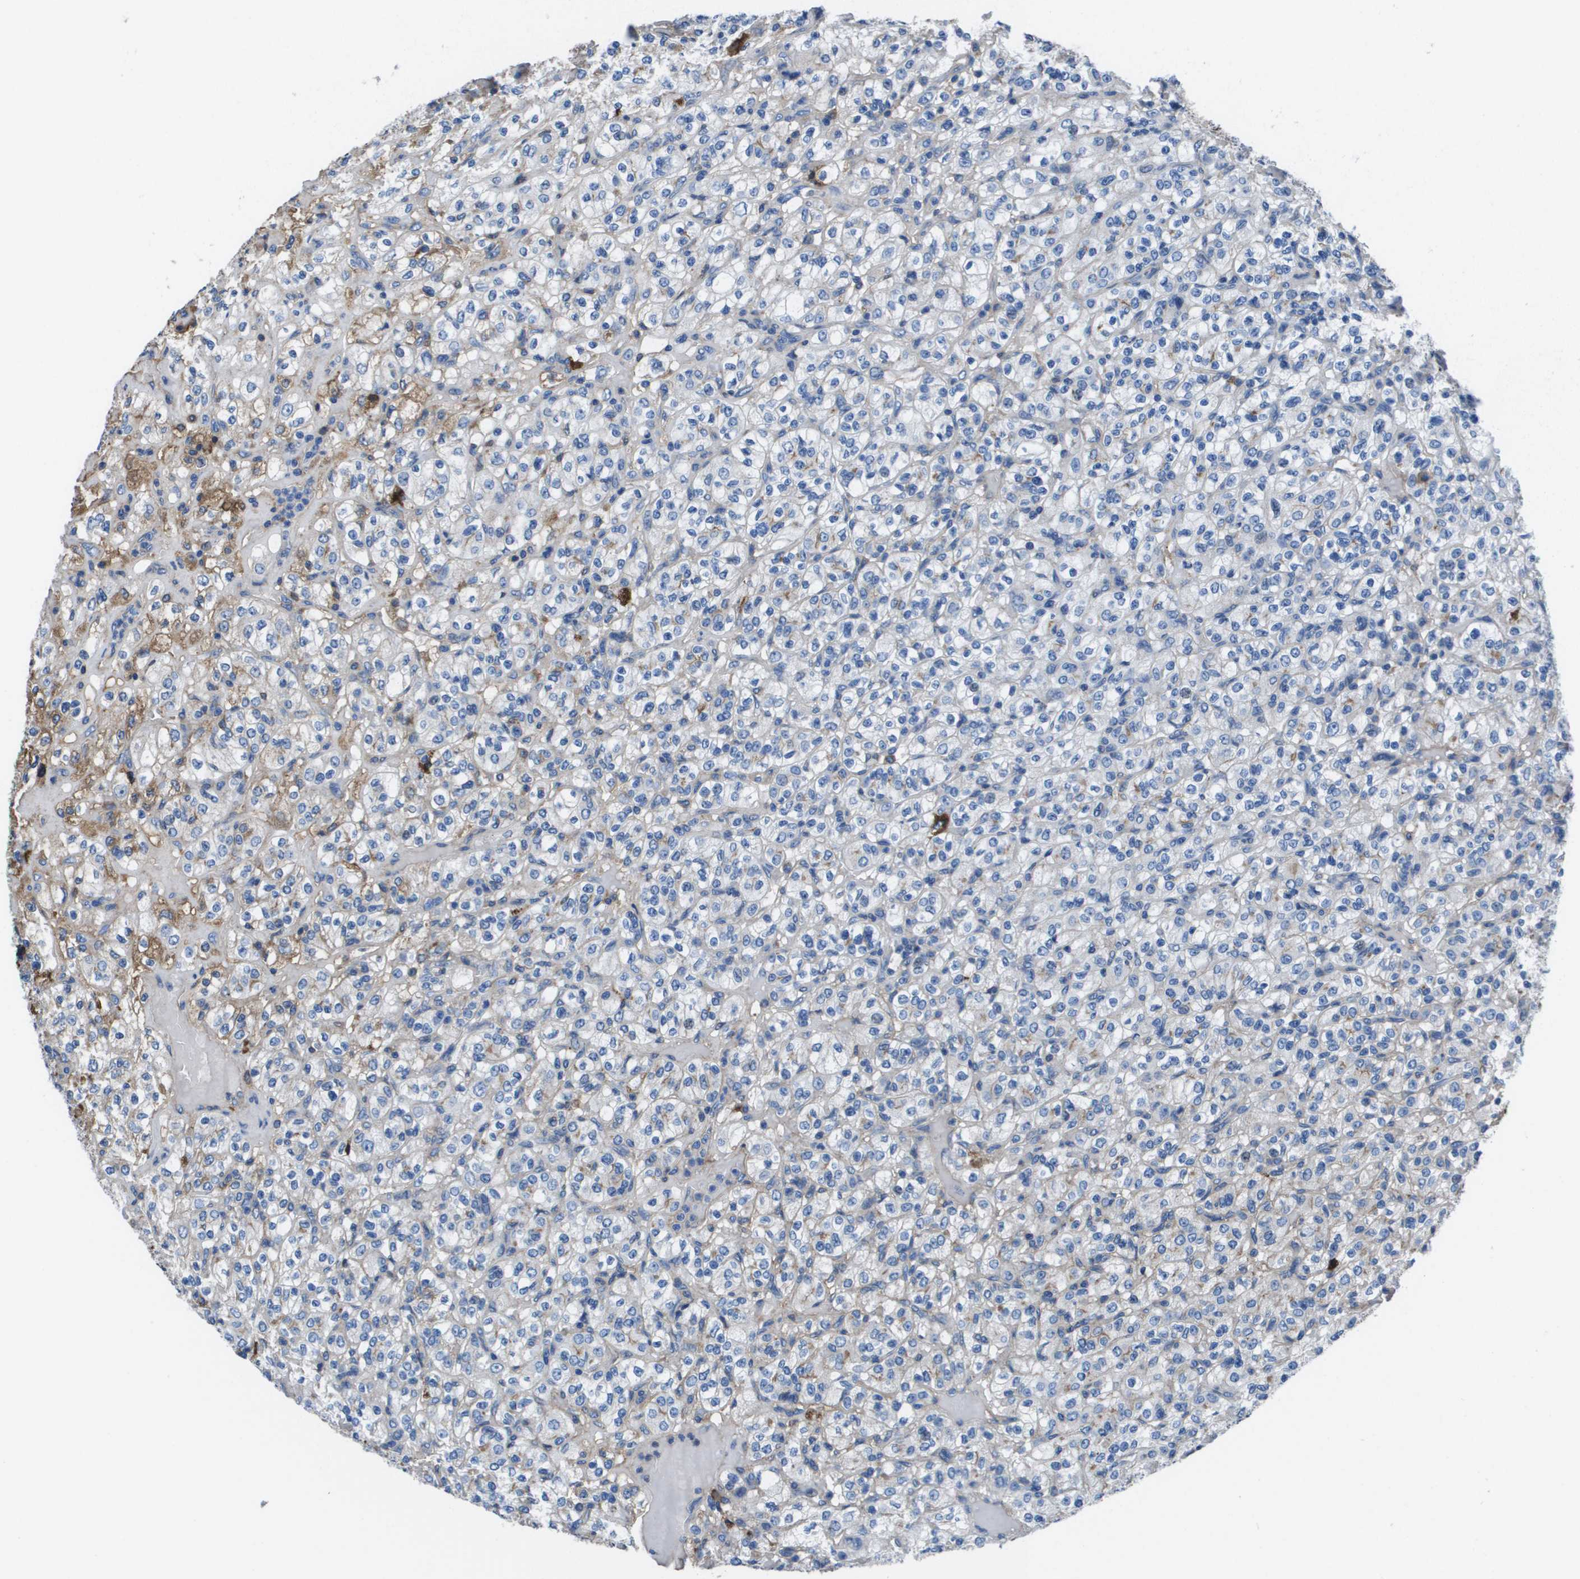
{"staining": {"intensity": "weak", "quantity": "25%-75%", "location": "cytoplasmic/membranous"}, "tissue": "renal cancer", "cell_type": "Tumor cells", "image_type": "cancer", "snomed": [{"axis": "morphology", "description": "Normal tissue, NOS"}, {"axis": "morphology", "description": "Adenocarcinoma, NOS"}, {"axis": "topography", "description": "Kidney"}], "caption": "About 25%-75% of tumor cells in human renal adenocarcinoma demonstrate weak cytoplasmic/membranous protein expression as visualized by brown immunohistochemical staining.", "gene": "VTN", "patient": {"sex": "female", "age": 72}}